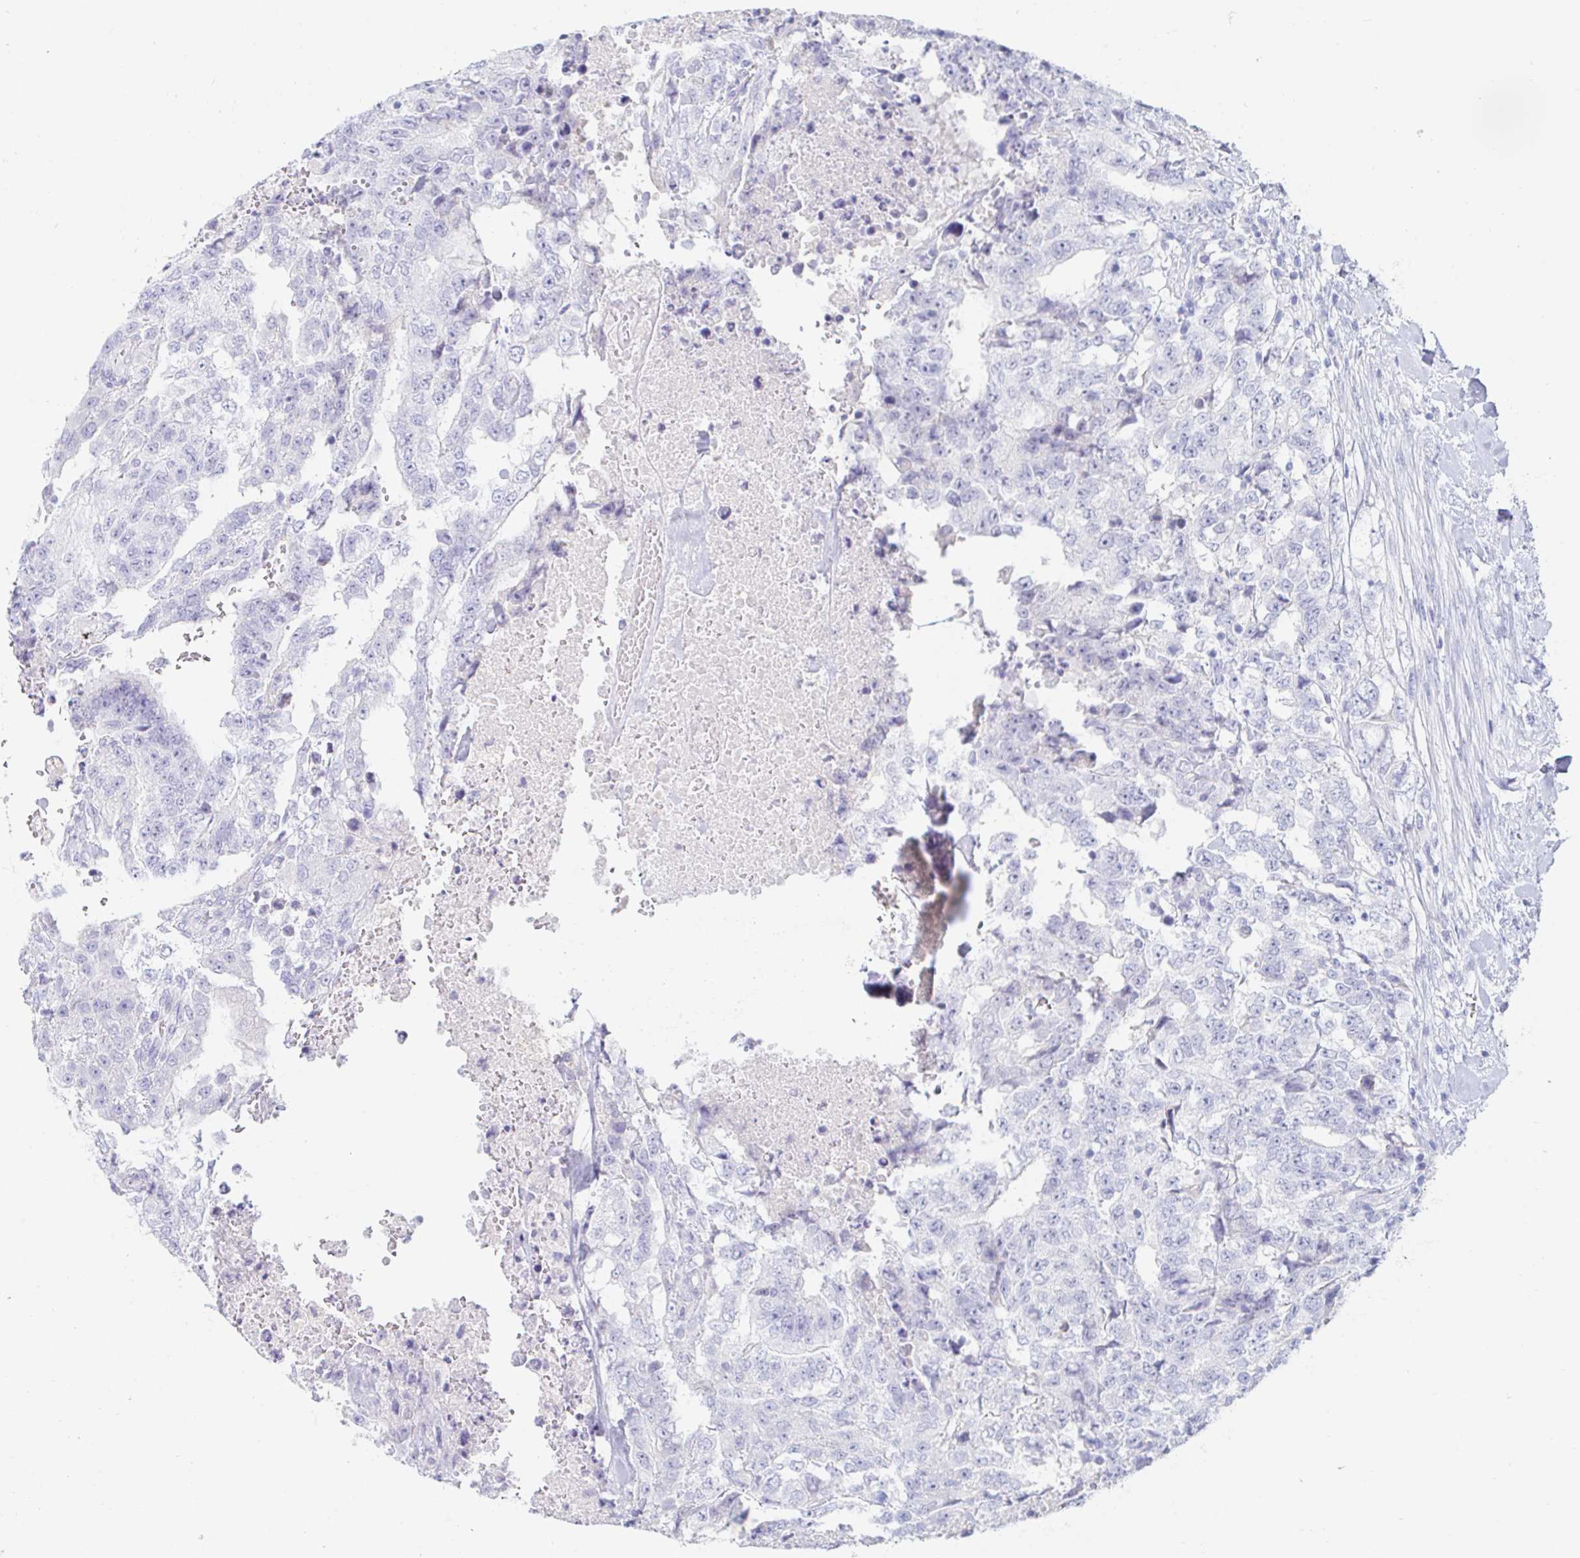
{"staining": {"intensity": "negative", "quantity": "none", "location": "none"}, "tissue": "testis cancer", "cell_type": "Tumor cells", "image_type": "cancer", "snomed": [{"axis": "morphology", "description": "Carcinoma, Embryonal, NOS"}, {"axis": "topography", "description": "Testis"}], "caption": "Image shows no protein staining in tumor cells of testis cancer tissue.", "gene": "TEX44", "patient": {"sex": "male", "age": 24}}